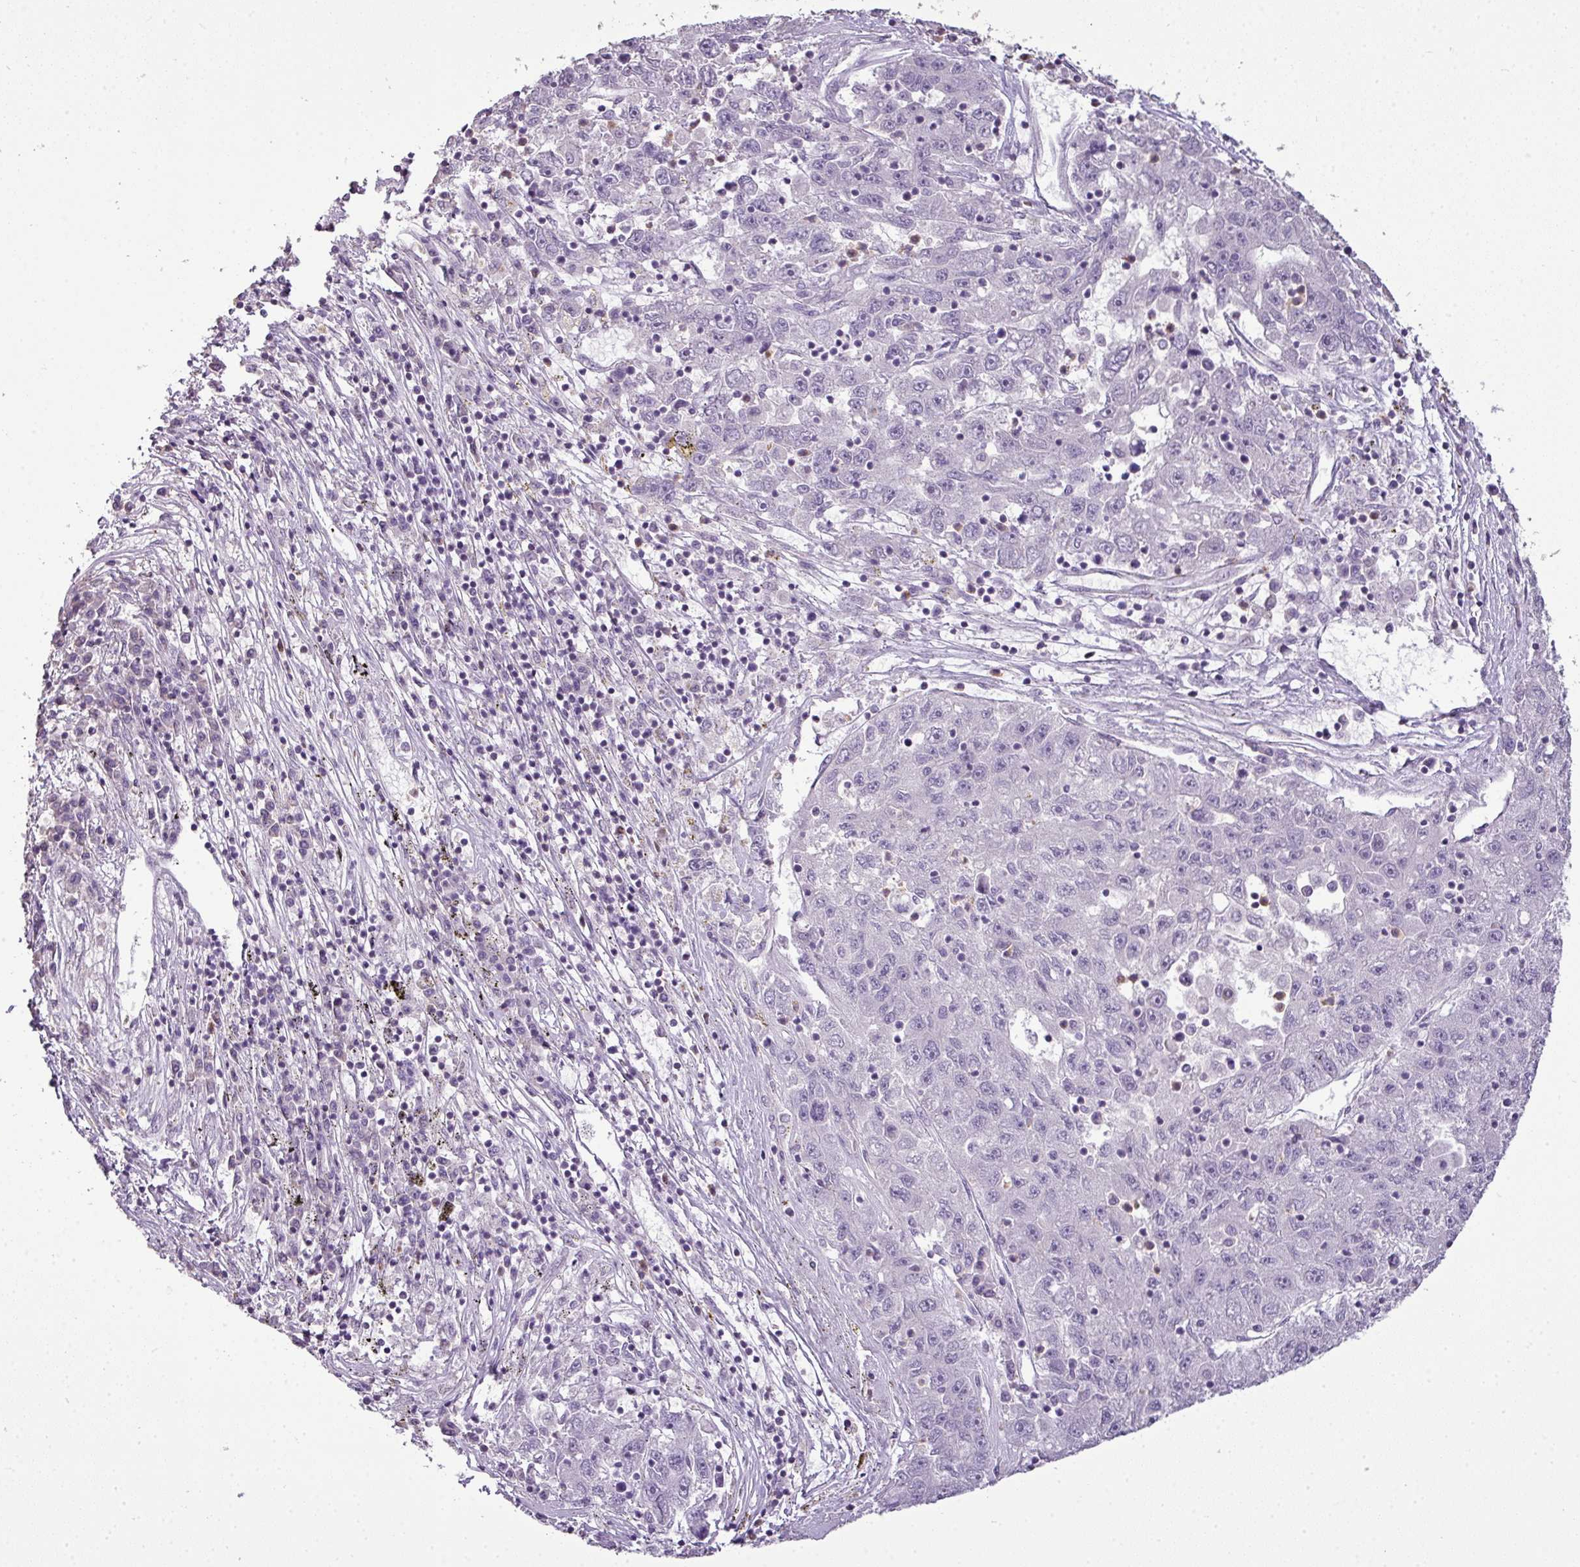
{"staining": {"intensity": "negative", "quantity": "none", "location": "none"}, "tissue": "liver cancer", "cell_type": "Tumor cells", "image_type": "cancer", "snomed": [{"axis": "morphology", "description": "Carcinoma, Hepatocellular, NOS"}, {"axis": "topography", "description": "Liver"}], "caption": "Immunohistochemistry (IHC) photomicrograph of liver cancer stained for a protein (brown), which reveals no expression in tumor cells. (Immunohistochemistry, brightfield microscopy, high magnification).", "gene": "LY9", "patient": {"sex": "male", "age": 49}}